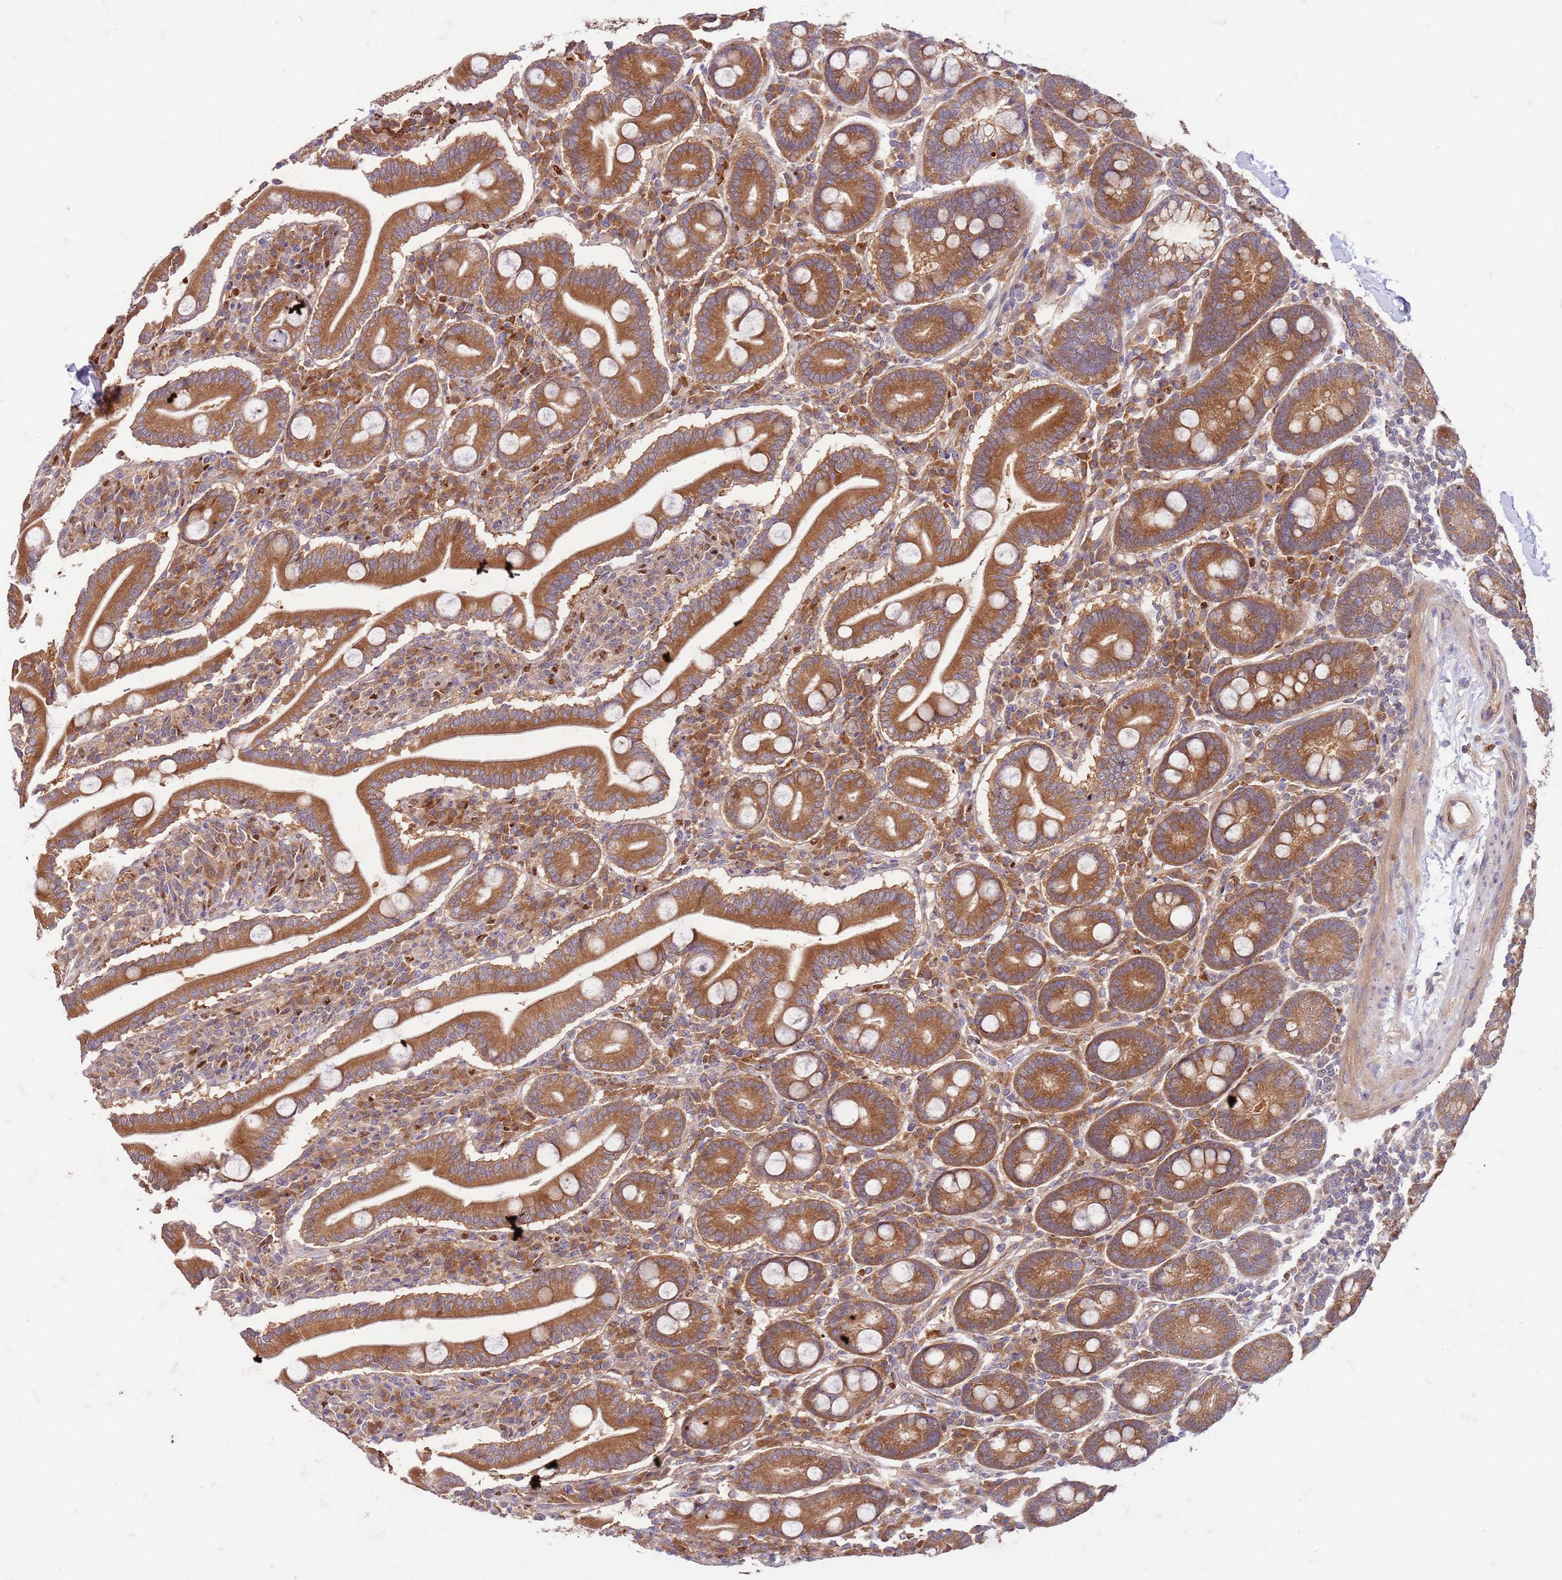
{"staining": {"intensity": "moderate", "quantity": ">75%", "location": "cytoplasmic/membranous"}, "tissue": "duodenum", "cell_type": "Glandular cells", "image_type": "normal", "snomed": [{"axis": "morphology", "description": "Normal tissue, NOS"}, {"axis": "topography", "description": "Duodenum"}], "caption": "Glandular cells demonstrate moderate cytoplasmic/membranous positivity in approximately >75% of cells in benign duodenum. (DAB (3,3'-diaminobenzidine) = brown stain, brightfield microscopy at high magnification).", "gene": "OSBP", "patient": {"sex": "male", "age": 35}}